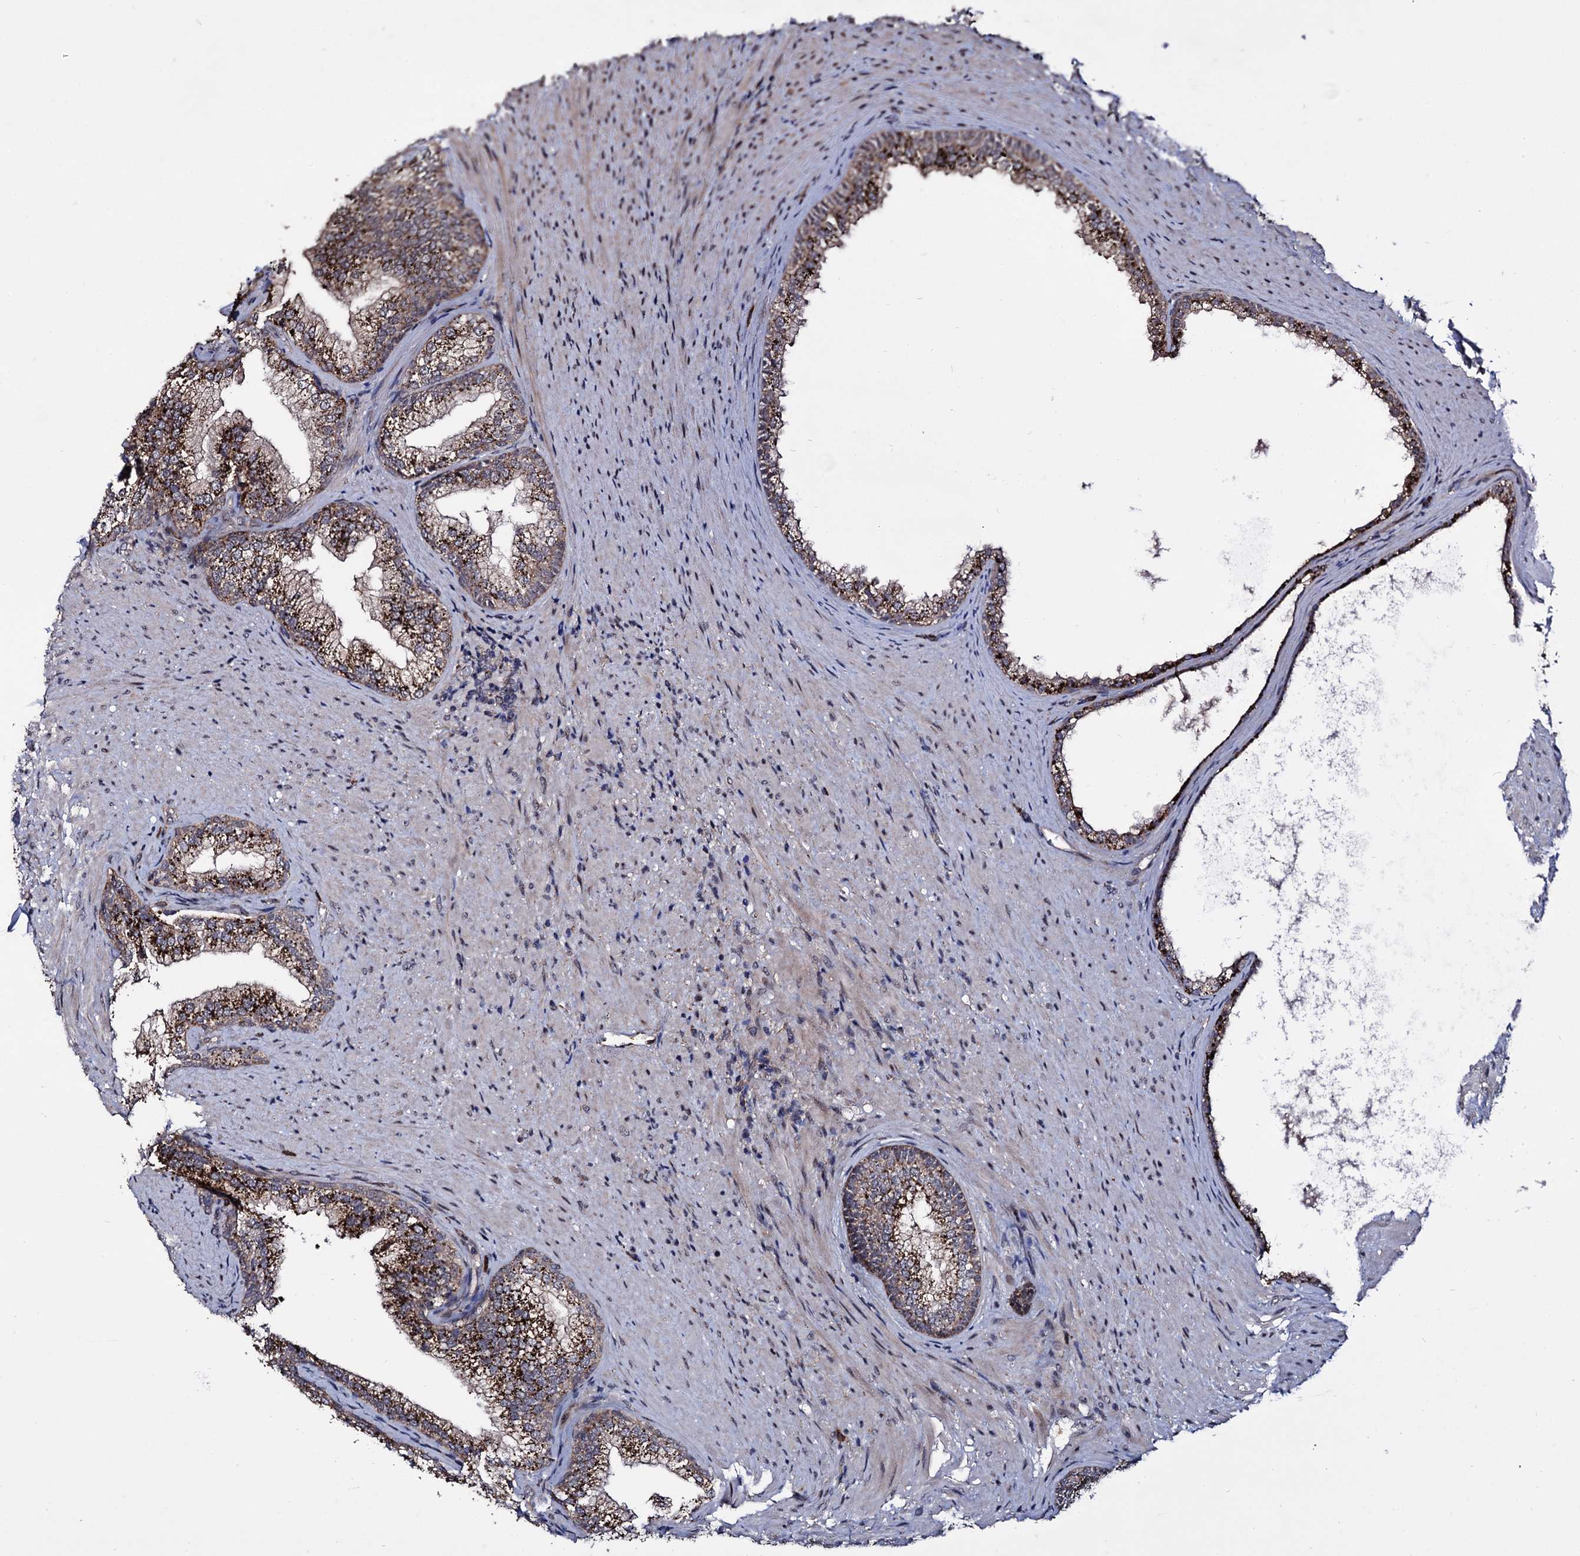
{"staining": {"intensity": "strong", "quantity": ">75%", "location": "cytoplasmic/membranous"}, "tissue": "prostate", "cell_type": "Glandular cells", "image_type": "normal", "snomed": [{"axis": "morphology", "description": "Normal tissue, NOS"}, {"axis": "topography", "description": "Prostate"}], "caption": "Prostate stained with IHC exhibits strong cytoplasmic/membranous staining in about >75% of glandular cells.", "gene": "MICAL2", "patient": {"sex": "male", "age": 76}}